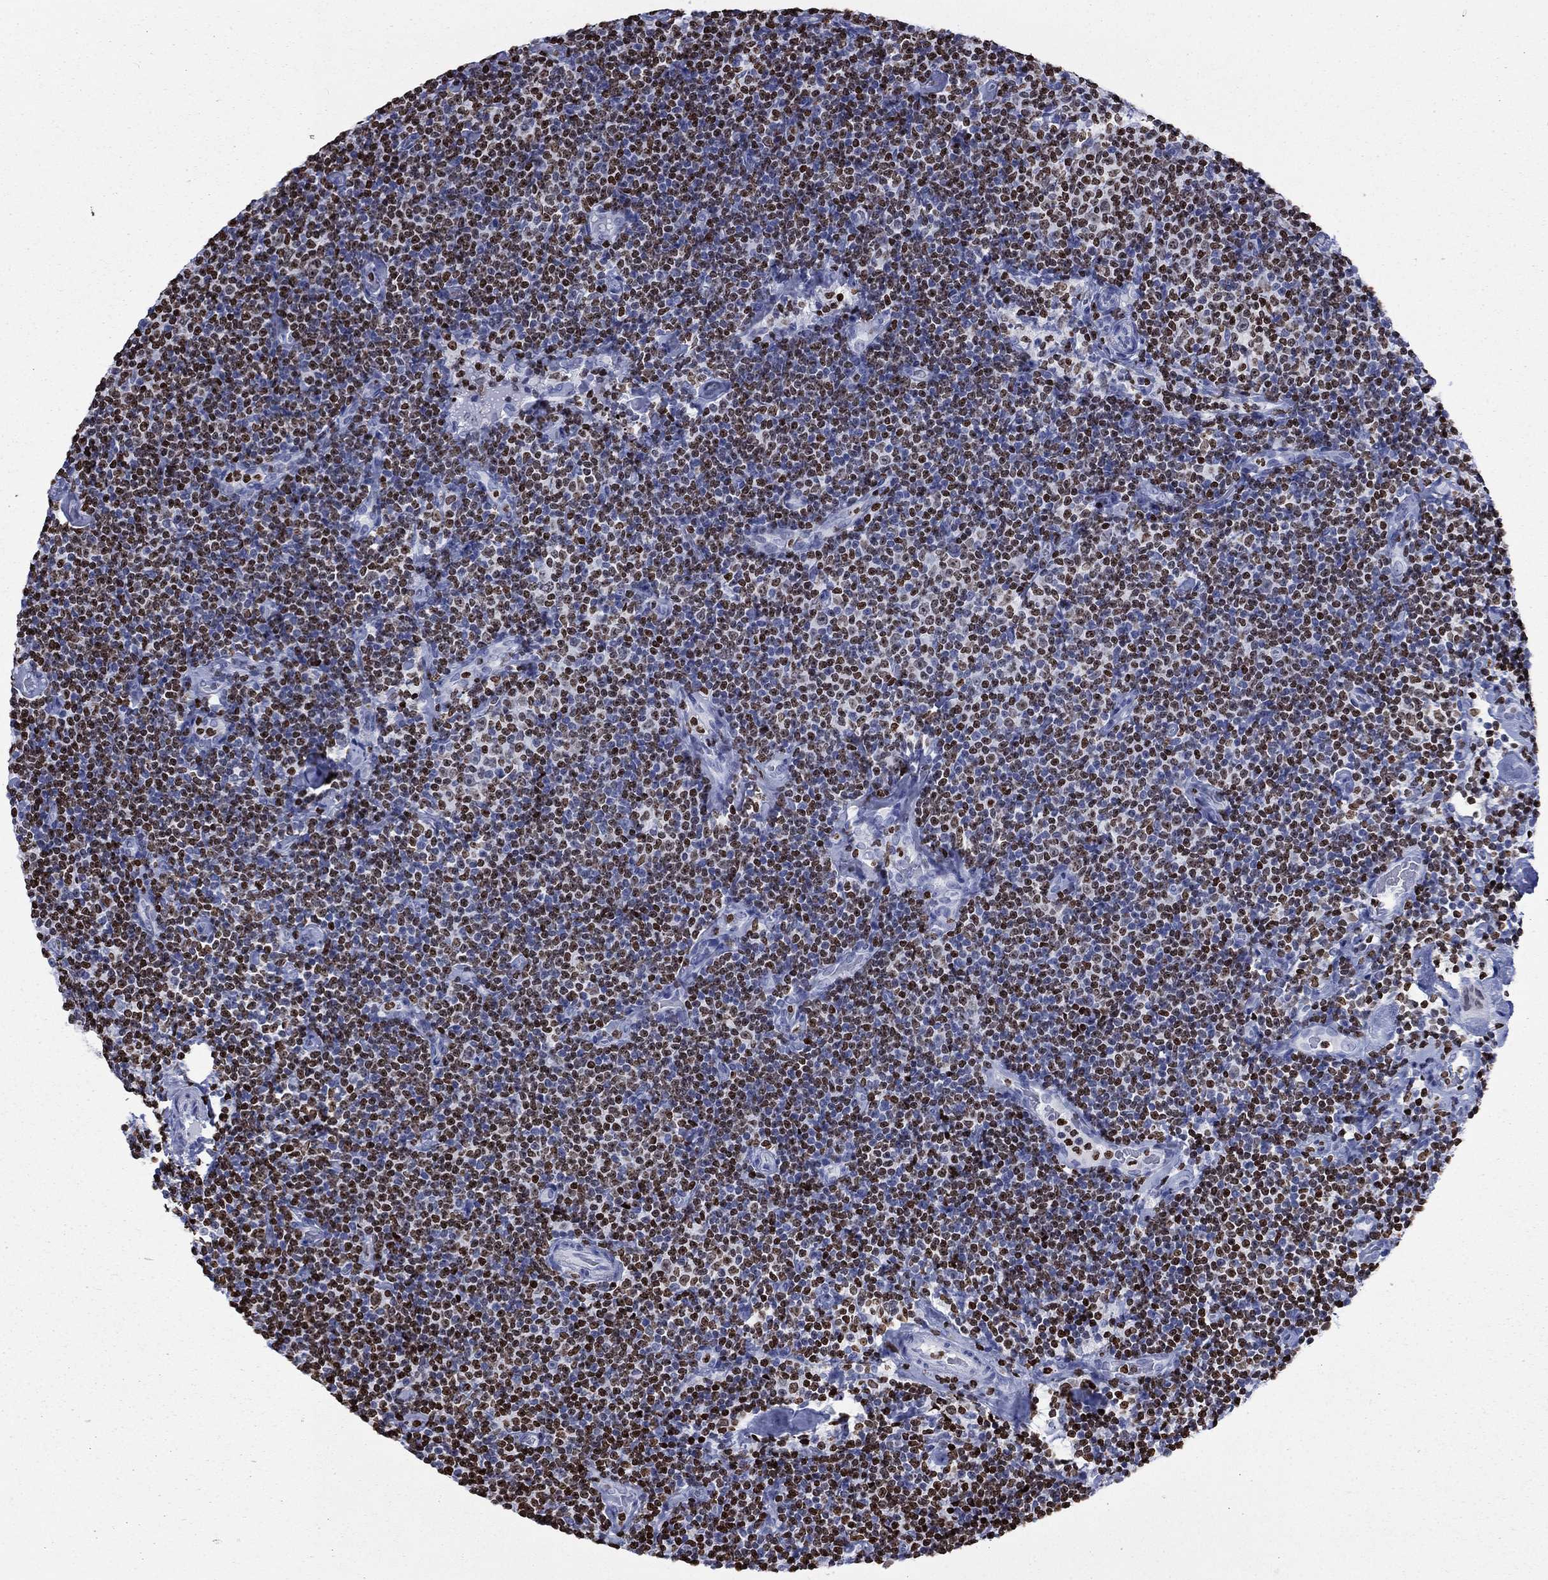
{"staining": {"intensity": "moderate", "quantity": "25%-75%", "location": "nuclear"}, "tissue": "lymphoma", "cell_type": "Tumor cells", "image_type": "cancer", "snomed": [{"axis": "morphology", "description": "Malignant lymphoma, non-Hodgkin's type, Low grade"}, {"axis": "topography", "description": "Lymph node"}], "caption": "The image exhibits a brown stain indicating the presence of a protein in the nuclear of tumor cells in lymphoma.", "gene": "H1-5", "patient": {"sex": "male", "age": 81}}